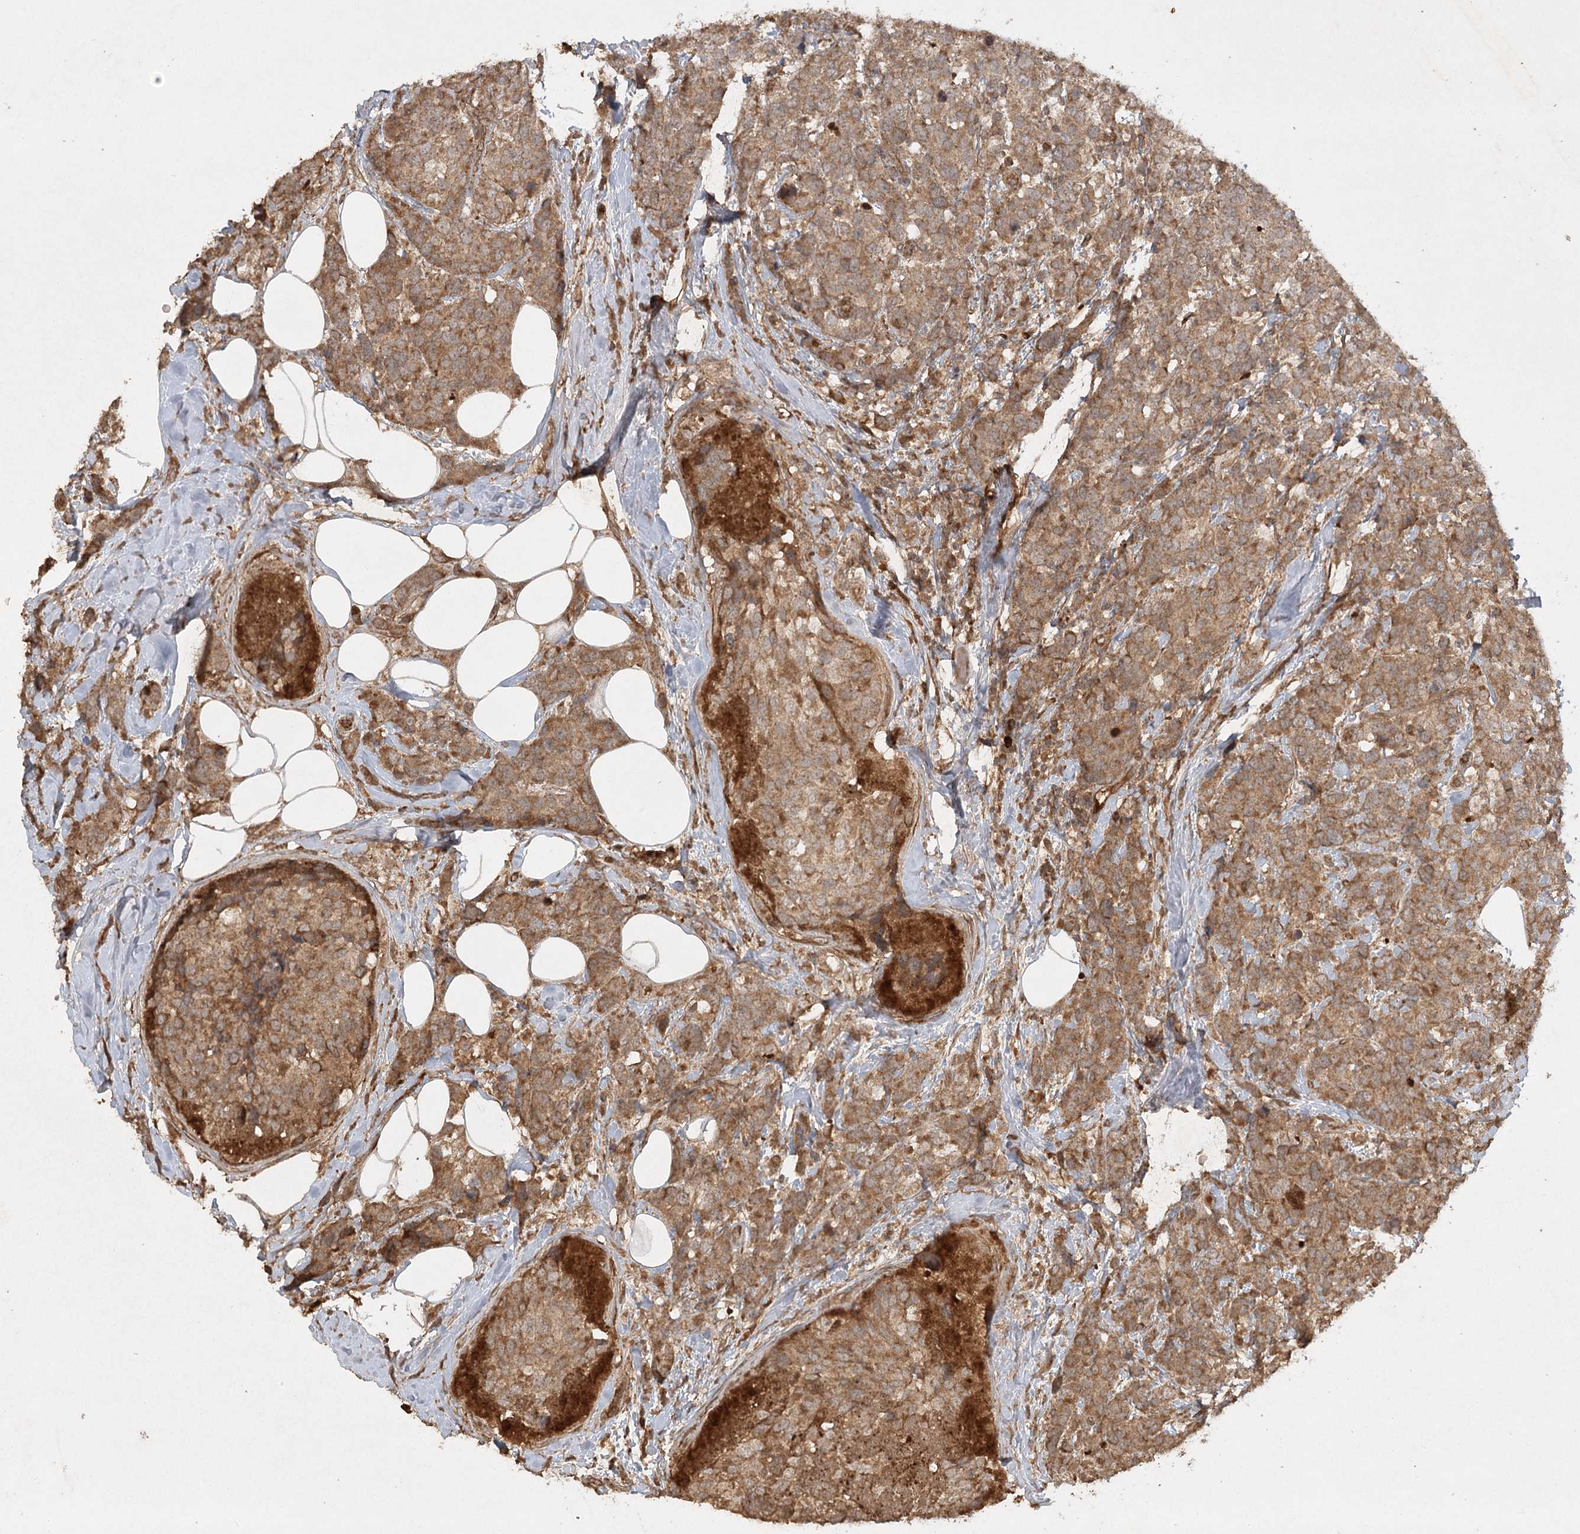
{"staining": {"intensity": "moderate", "quantity": ">75%", "location": "cytoplasmic/membranous"}, "tissue": "breast cancer", "cell_type": "Tumor cells", "image_type": "cancer", "snomed": [{"axis": "morphology", "description": "Lobular carcinoma"}, {"axis": "topography", "description": "Breast"}], "caption": "Breast lobular carcinoma stained for a protein (brown) demonstrates moderate cytoplasmic/membranous positive staining in approximately >75% of tumor cells.", "gene": "ARL13A", "patient": {"sex": "female", "age": 59}}